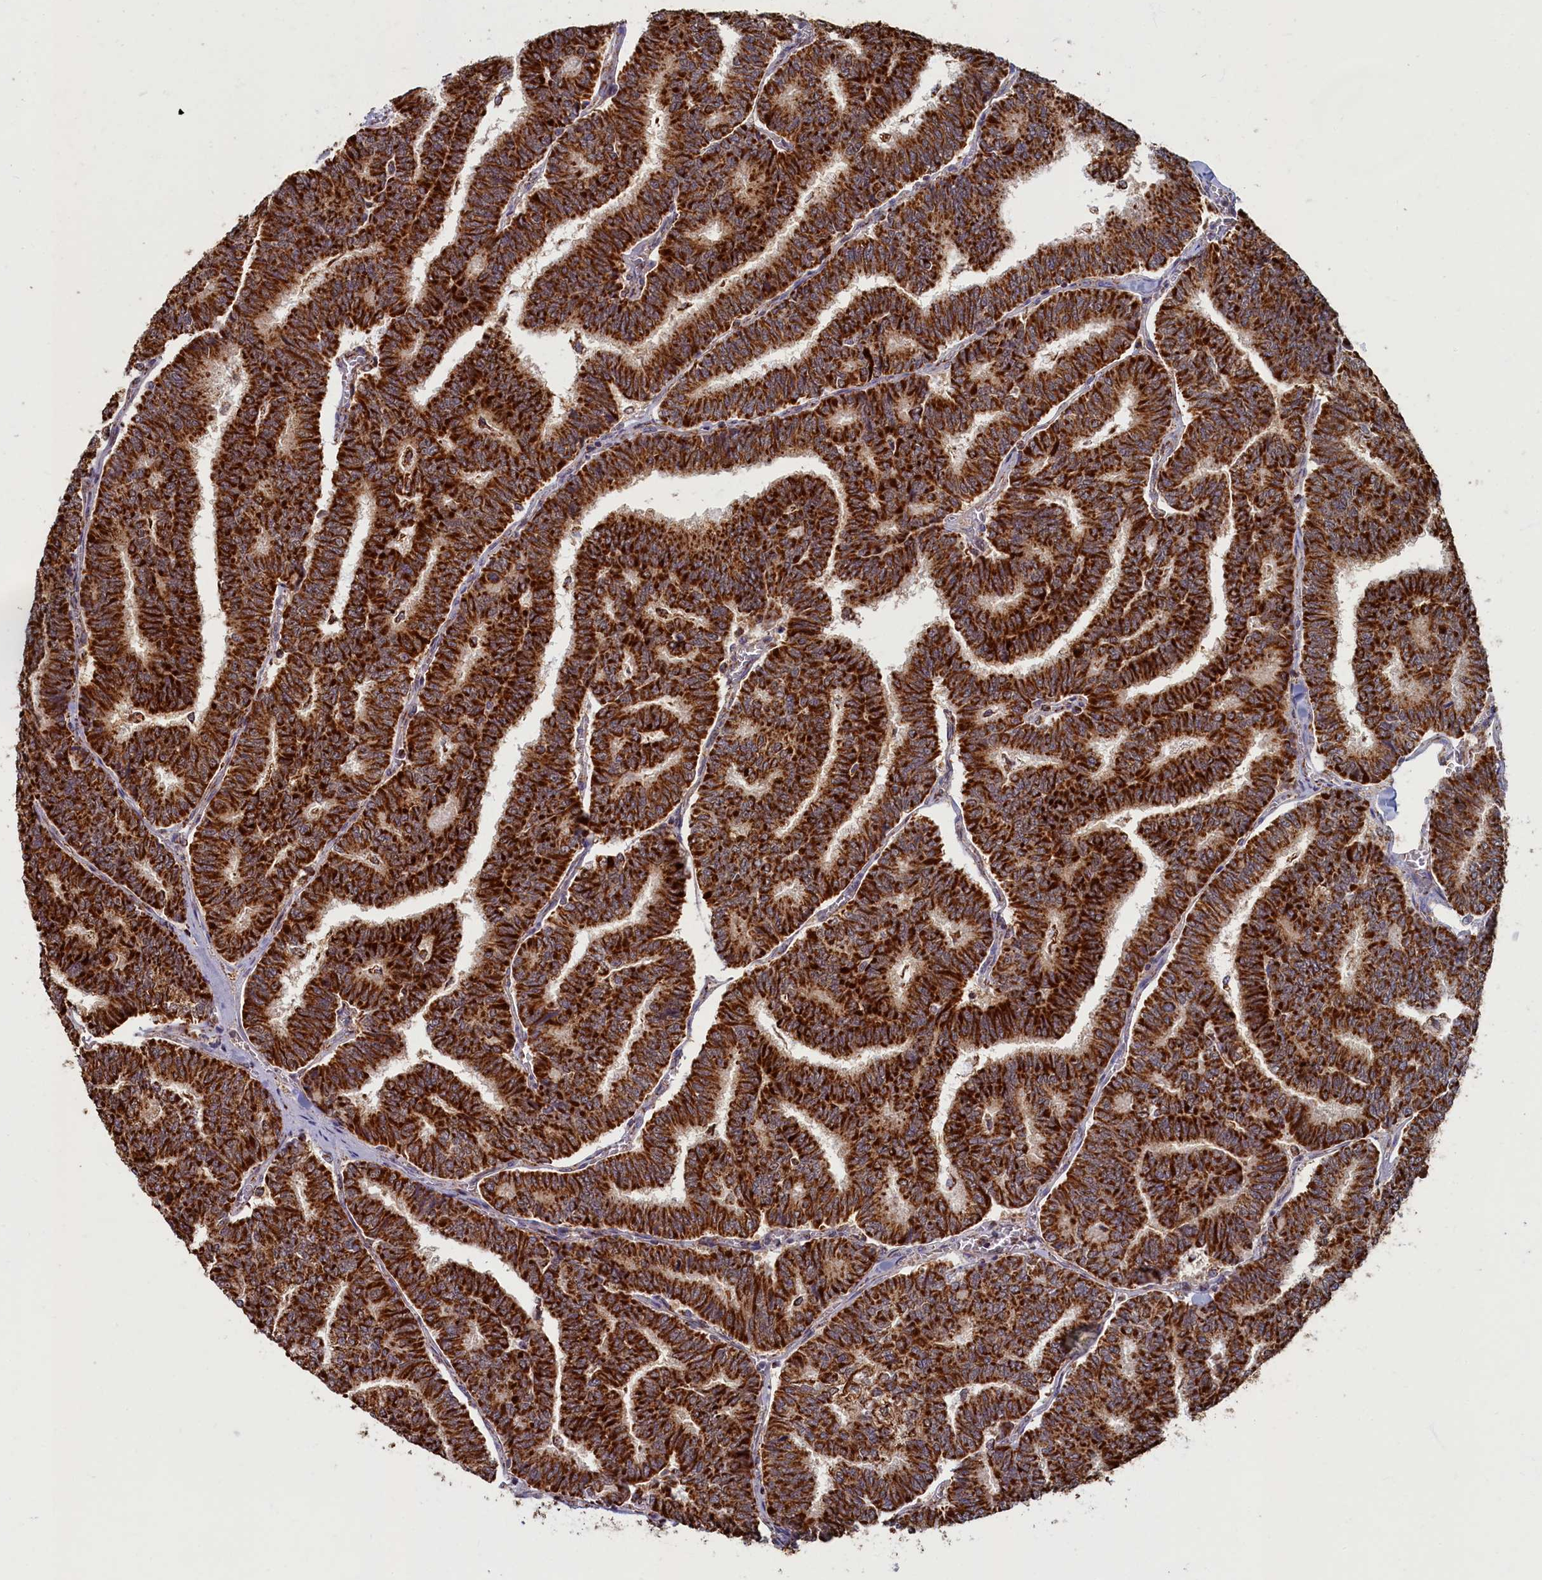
{"staining": {"intensity": "strong", "quantity": ">75%", "location": "cytoplasmic/membranous"}, "tissue": "thyroid cancer", "cell_type": "Tumor cells", "image_type": "cancer", "snomed": [{"axis": "morphology", "description": "Papillary adenocarcinoma, NOS"}, {"axis": "topography", "description": "Thyroid gland"}], "caption": "IHC micrograph of human thyroid papillary adenocarcinoma stained for a protein (brown), which shows high levels of strong cytoplasmic/membranous staining in approximately >75% of tumor cells.", "gene": "SPR", "patient": {"sex": "female", "age": 35}}